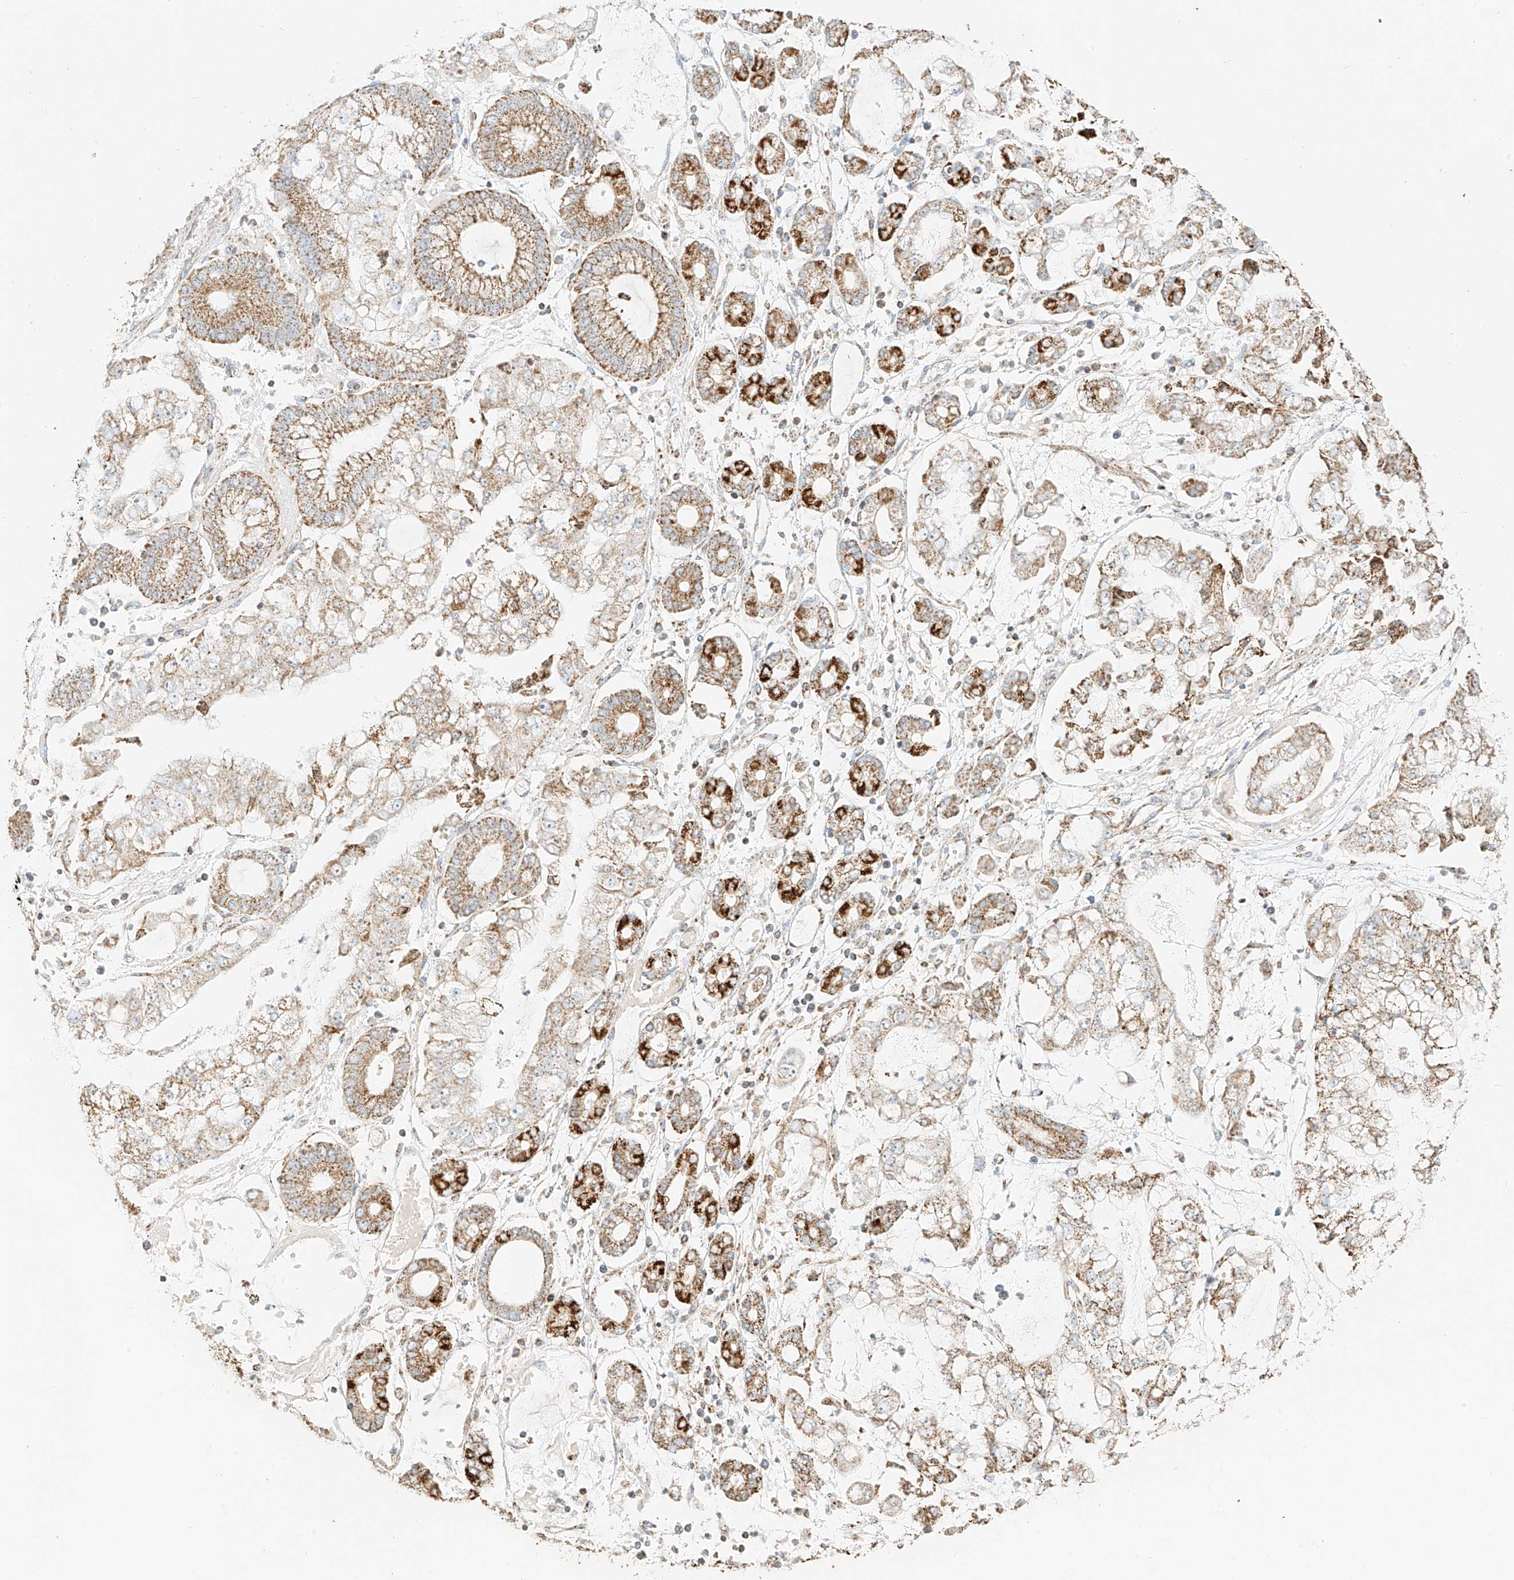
{"staining": {"intensity": "moderate", "quantity": ">75%", "location": "cytoplasmic/membranous"}, "tissue": "stomach cancer", "cell_type": "Tumor cells", "image_type": "cancer", "snomed": [{"axis": "morphology", "description": "Adenocarcinoma, NOS"}, {"axis": "topography", "description": "Stomach"}], "caption": "This is a photomicrograph of immunohistochemistry staining of stomach cancer (adenocarcinoma), which shows moderate staining in the cytoplasmic/membranous of tumor cells.", "gene": "MIPEP", "patient": {"sex": "male", "age": 76}}